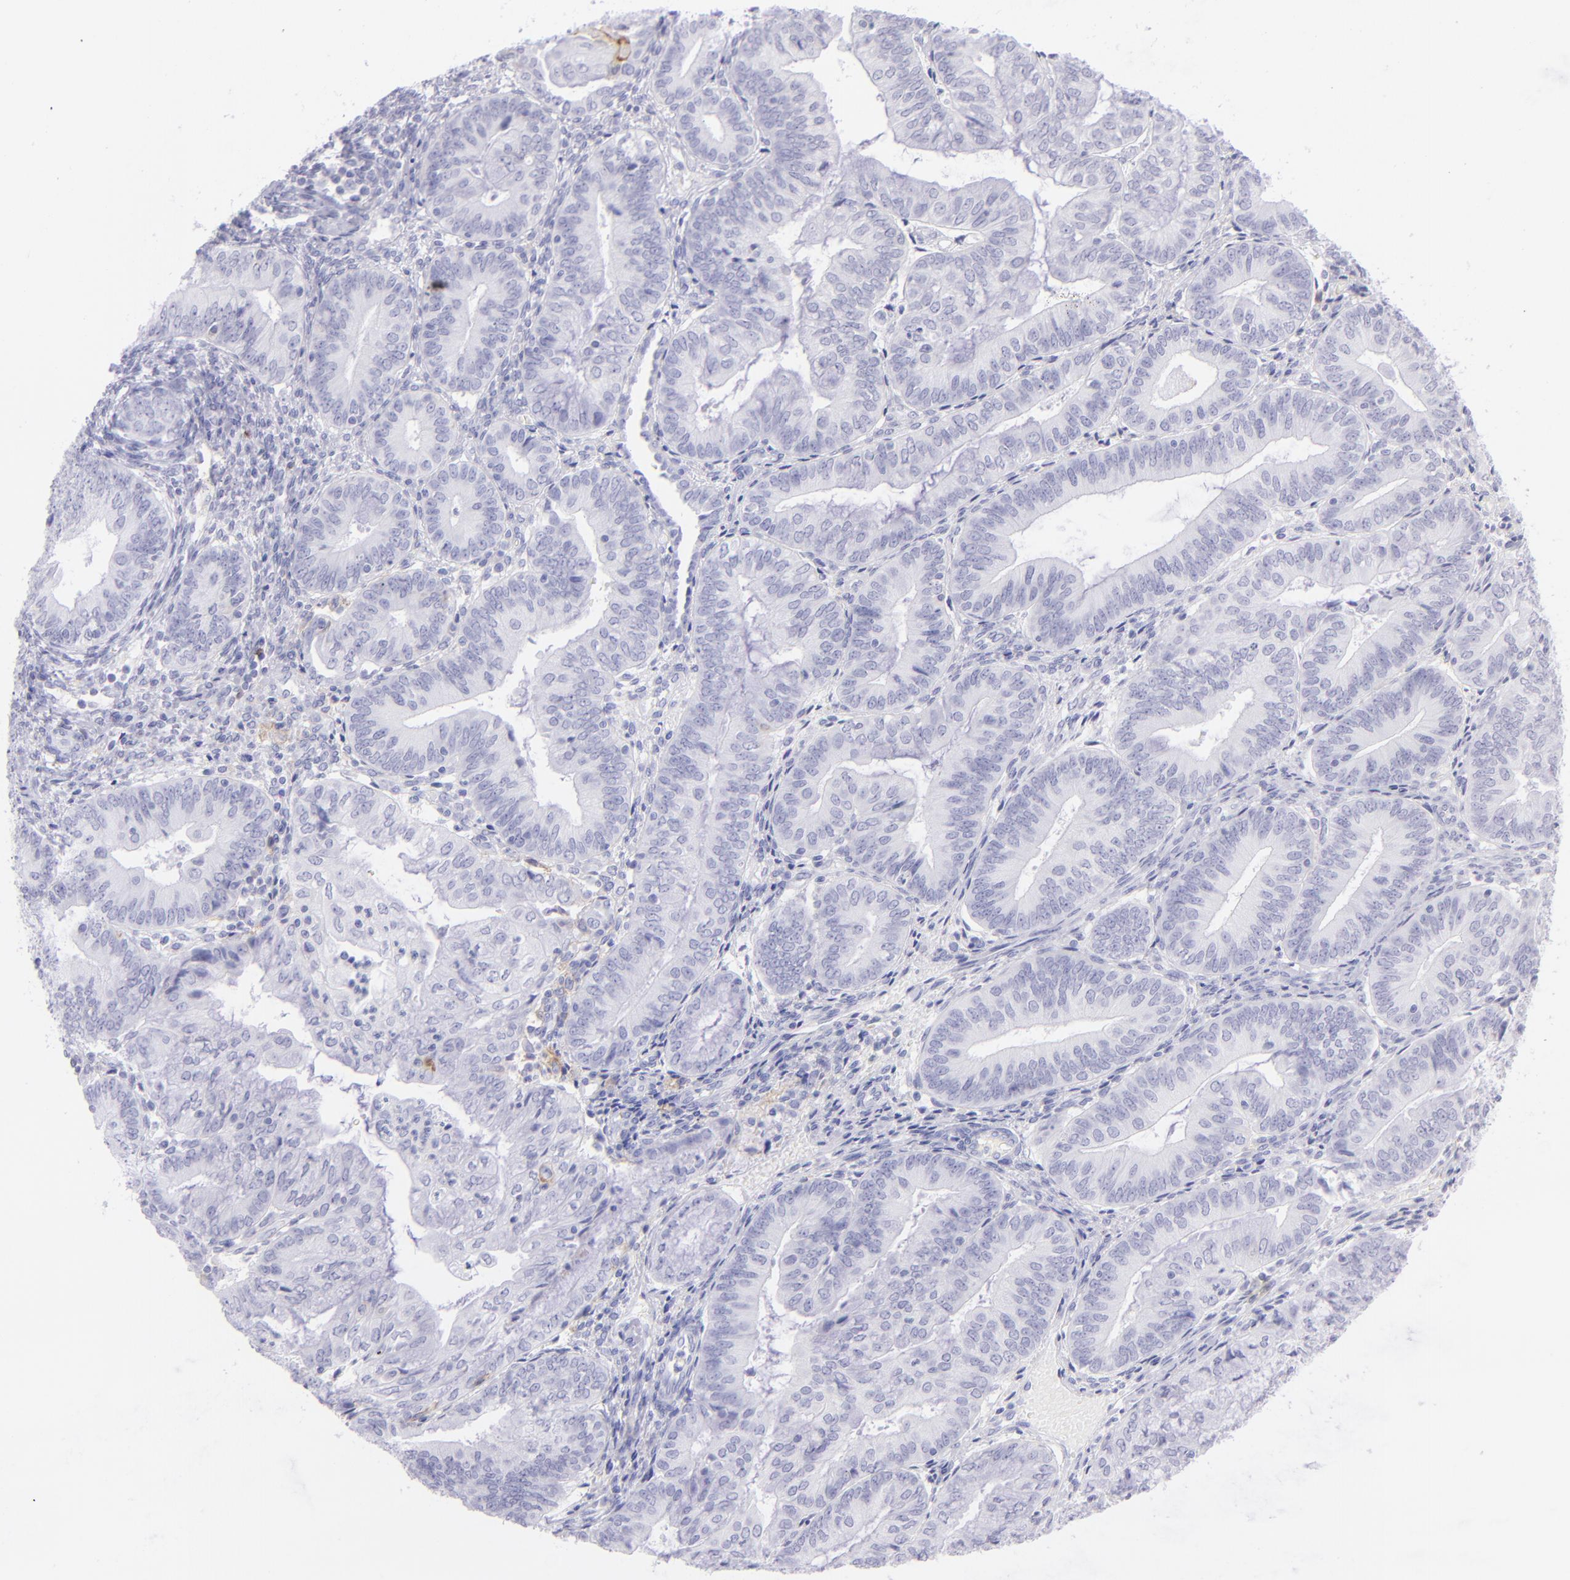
{"staining": {"intensity": "negative", "quantity": "none", "location": "none"}, "tissue": "endometrial cancer", "cell_type": "Tumor cells", "image_type": "cancer", "snomed": [{"axis": "morphology", "description": "Adenocarcinoma, NOS"}, {"axis": "topography", "description": "Endometrium"}], "caption": "A histopathology image of adenocarcinoma (endometrial) stained for a protein displays no brown staining in tumor cells.", "gene": "CD72", "patient": {"sex": "female", "age": 55}}